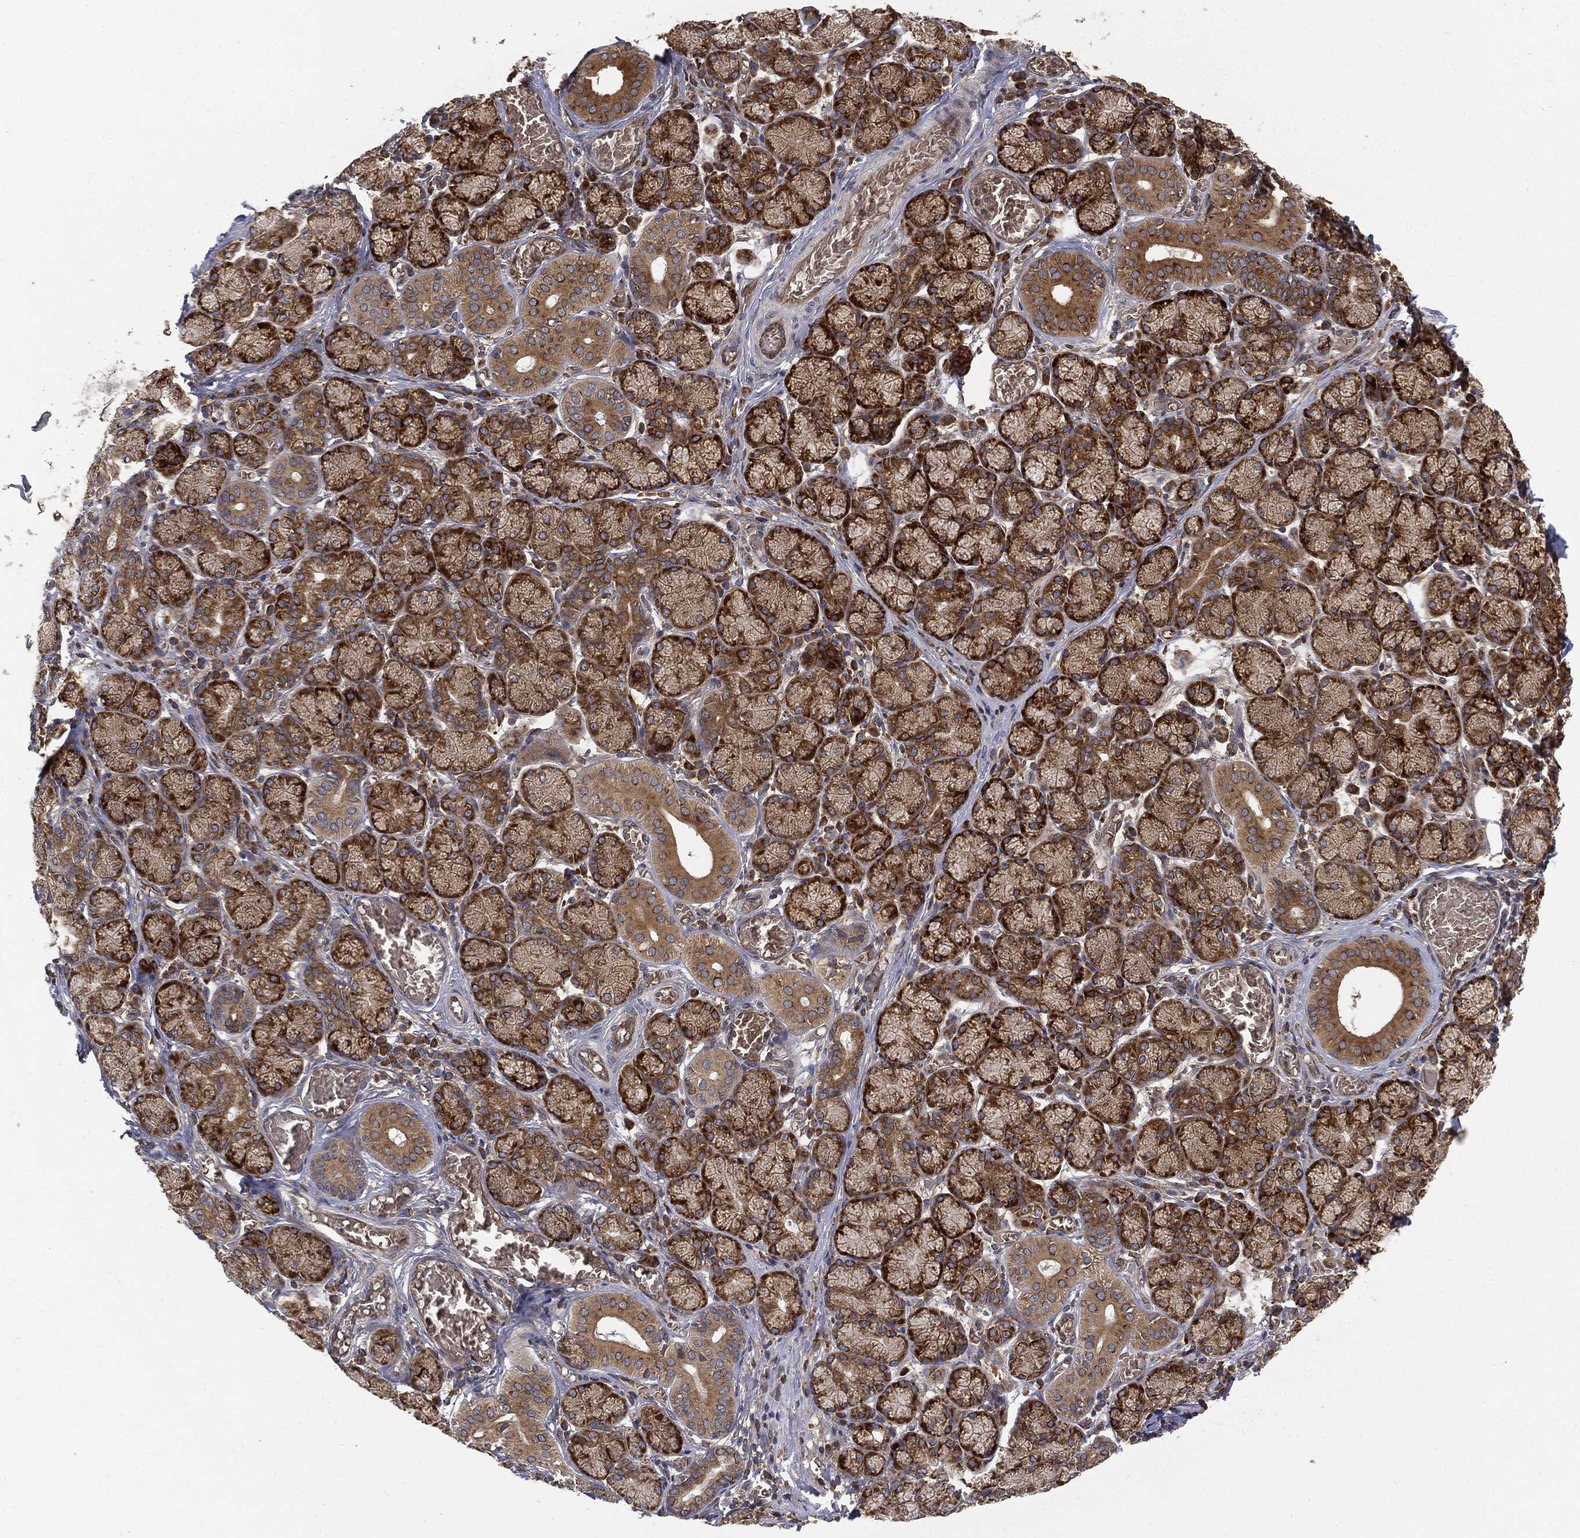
{"staining": {"intensity": "strong", "quantity": ">75%", "location": "cytoplasmic/membranous"}, "tissue": "salivary gland", "cell_type": "Glandular cells", "image_type": "normal", "snomed": [{"axis": "morphology", "description": "Normal tissue, NOS"}, {"axis": "topography", "description": "Salivary gland"}, {"axis": "topography", "description": "Peripheral nerve tissue"}], "caption": "A high-resolution histopathology image shows immunohistochemistry staining of benign salivary gland, which exhibits strong cytoplasmic/membranous staining in about >75% of glandular cells.", "gene": "EIF2AK2", "patient": {"sex": "female", "age": 24}}